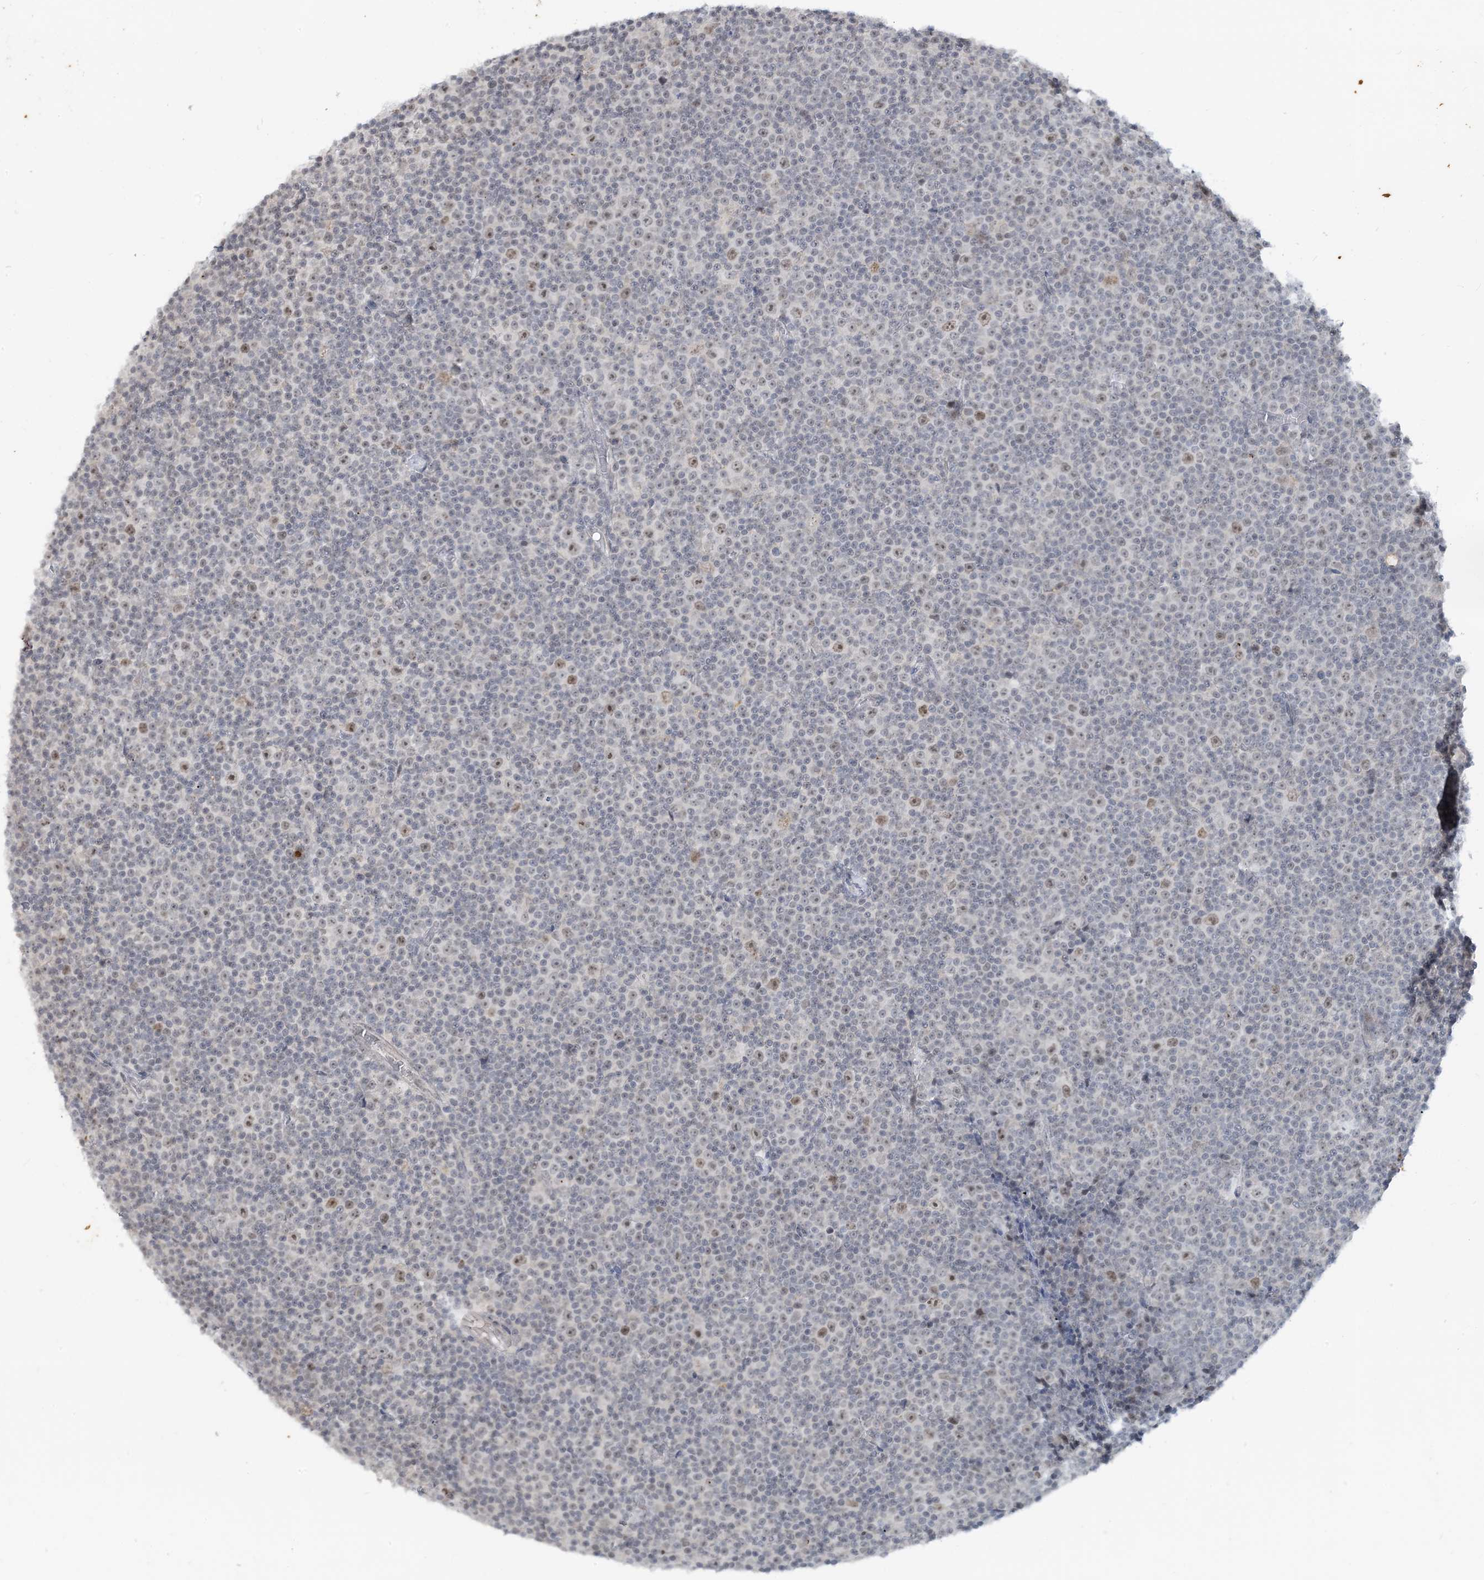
{"staining": {"intensity": "negative", "quantity": "none", "location": "none"}, "tissue": "lymphoma", "cell_type": "Tumor cells", "image_type": "cancer", "snomed": [{"axis": "morphology", "description": "Malignant lymphoma, non-Hodgkin's type, Low grade"}, {"axis": "topography", "description": "Lymph node"}], "caption": "Immunohistochemical staining of human low-grade malignant lymphoma, non-Hodgkin's type exhibits no significant staining in tumor cells. (Brightfield microscopy of DAB immunohistochemistry at high magnification).", "gene": "LEXM", "patient": {"sex": "female", "age": 67}}